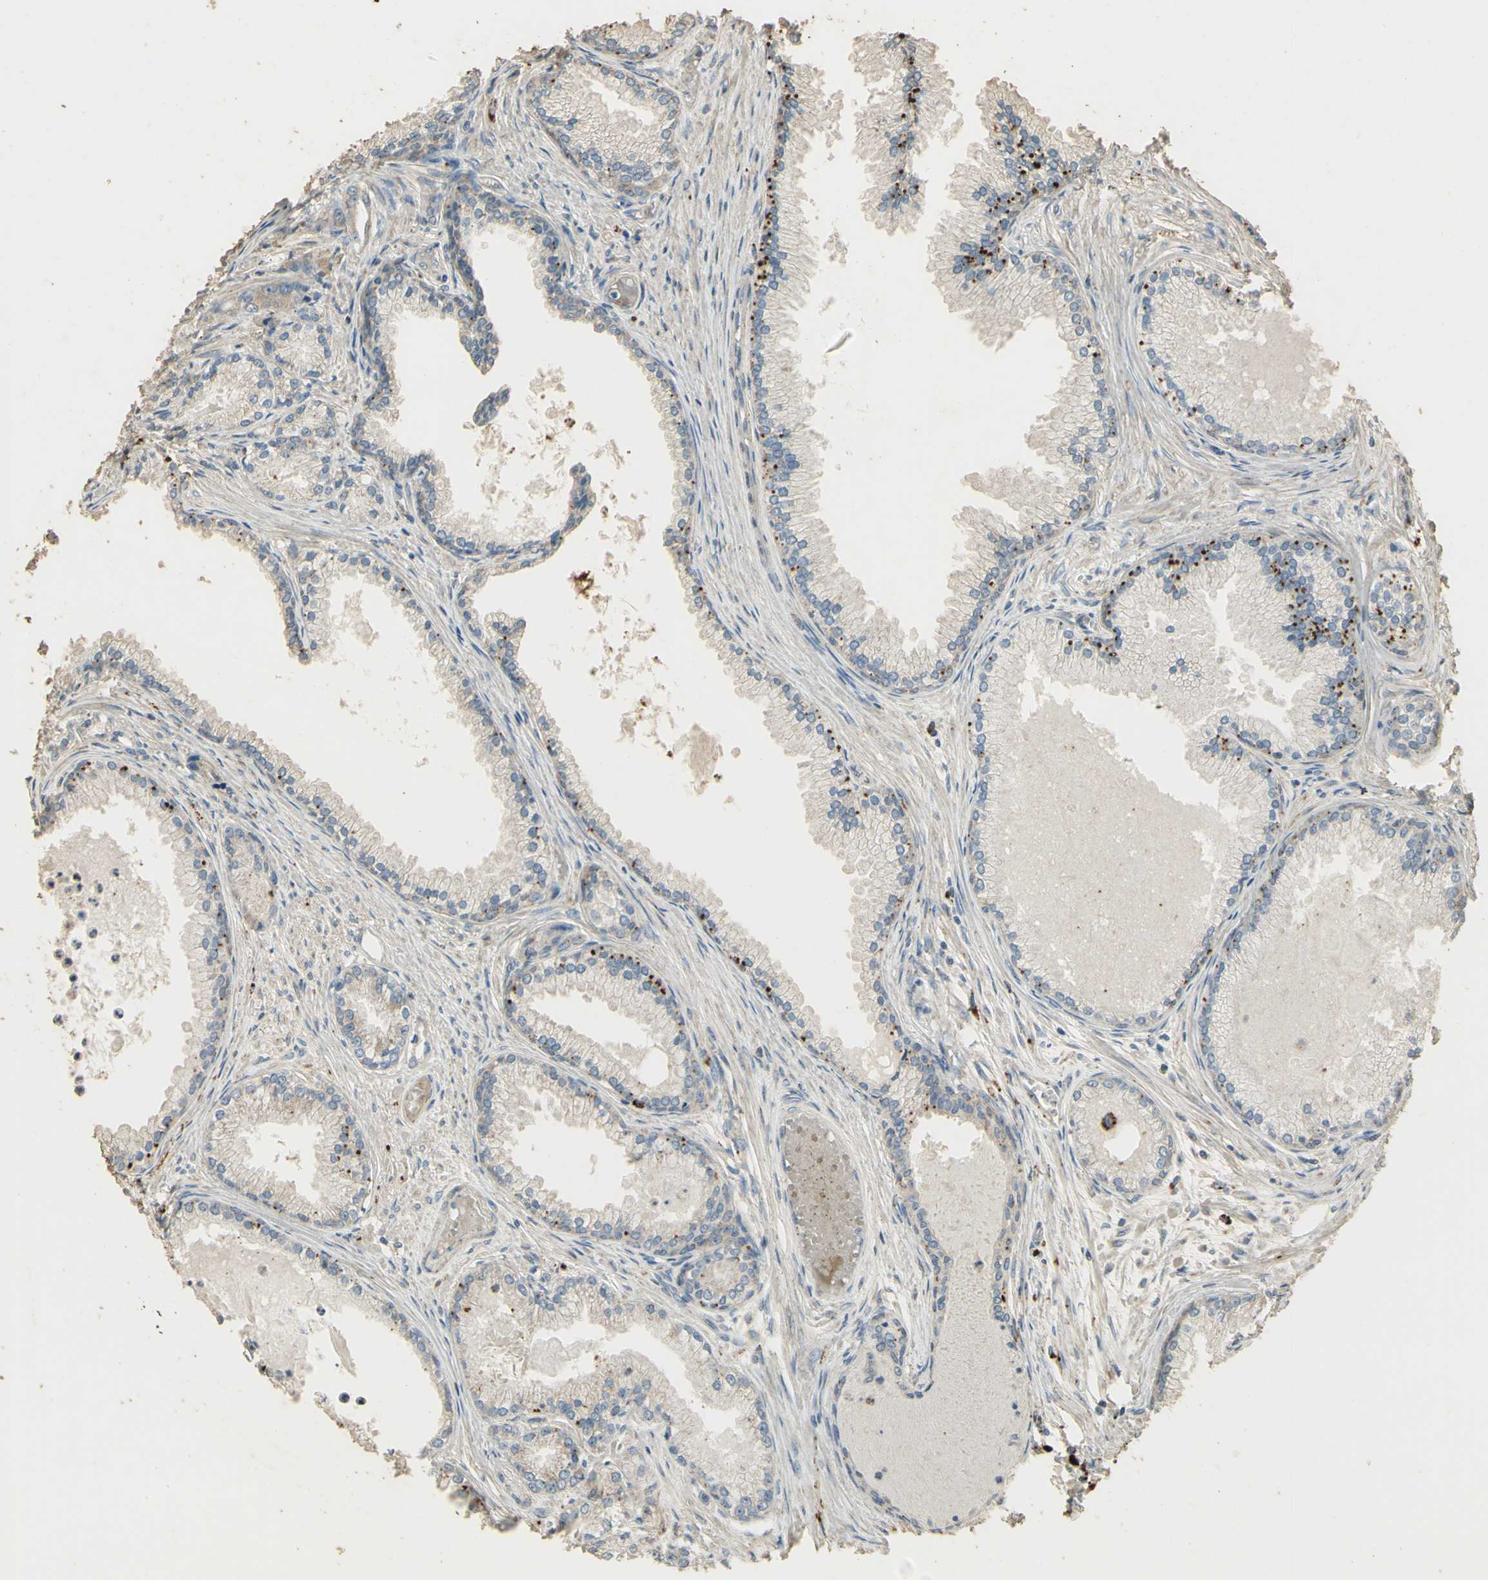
{"staining": {"intensity": "strong", "quantity": "<25%", "location": "cytoplasmic/membranous"}, "tissue": "prostate cancer", "cell_type": "Tumor cells", "image_type": "cancer", "snomed": [{"axis": "morphology", "description": "Adenocarcinoma, Low grade"}, {"axis": "topography", "description": "Prostate"}], "caption": "Immunohistochemical staining of human prostate cancer exhibits medium levels of strong cytoplasmic/membranous positivity in about <25% of tumor cells.", "gene": "ARHGEF17", "patient": {"sex": "male", "age": 72}}